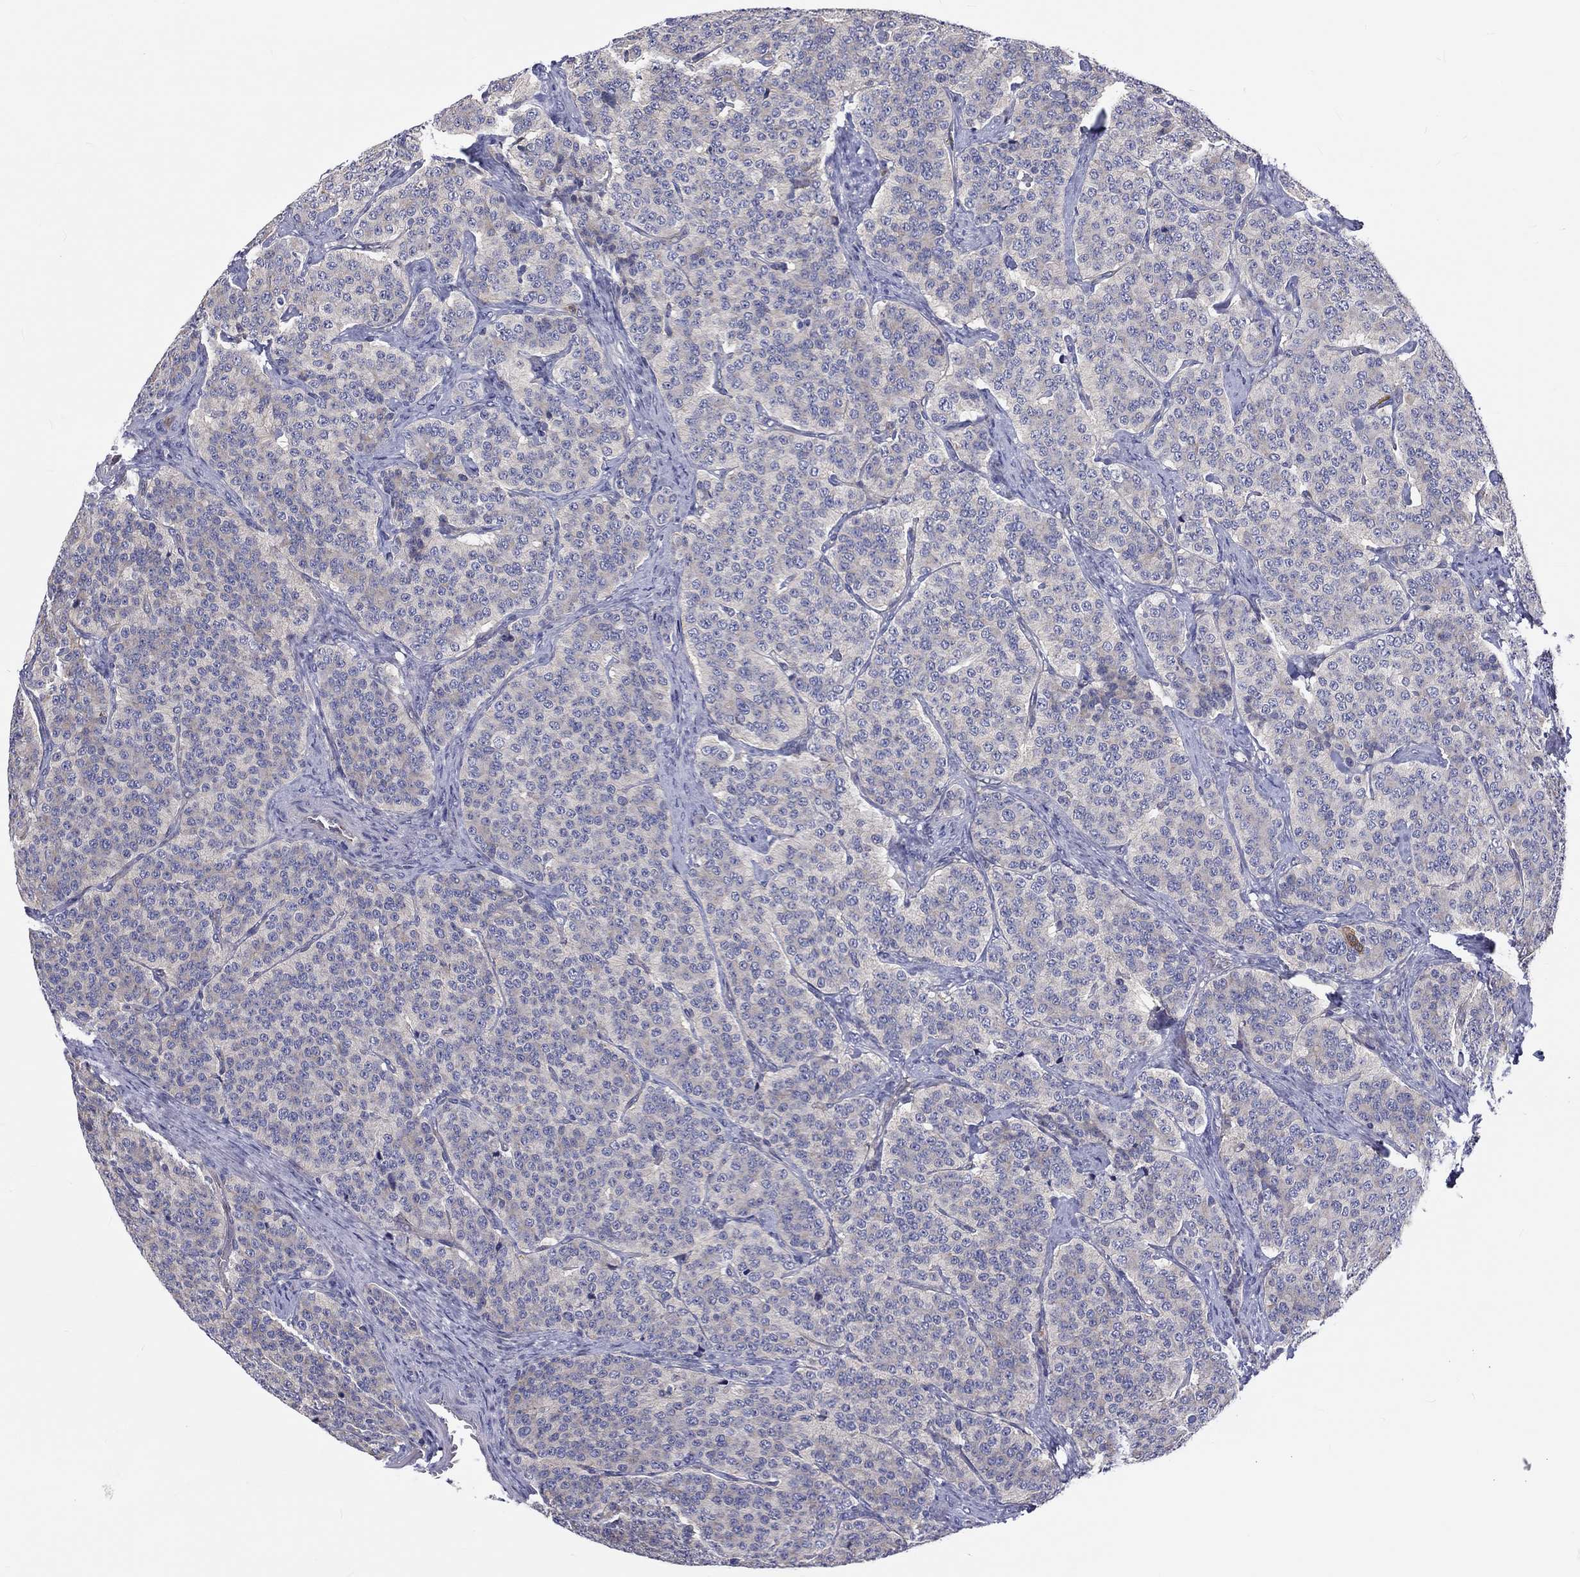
{"staining": {"intensity": "negative", "quantity": "none", "location": "none"}, "tissue": "carcinoid", "cell_type": "Tumor cells", "image_type": "cancer", "snomed": [{"axis": "morphology", "description": "Carcinoid, malignant, NOS"}, {"axis": "topography", "description": "Small intestine"}], "caption": "IHC photomicrograph of neoplastic tissue: carcinoid (malignant) stained with DAB demonstrates no significant protein positivity in tumor cells.", "gene": "ABCG4", "patient": {"sex": "female", "age": 58}}